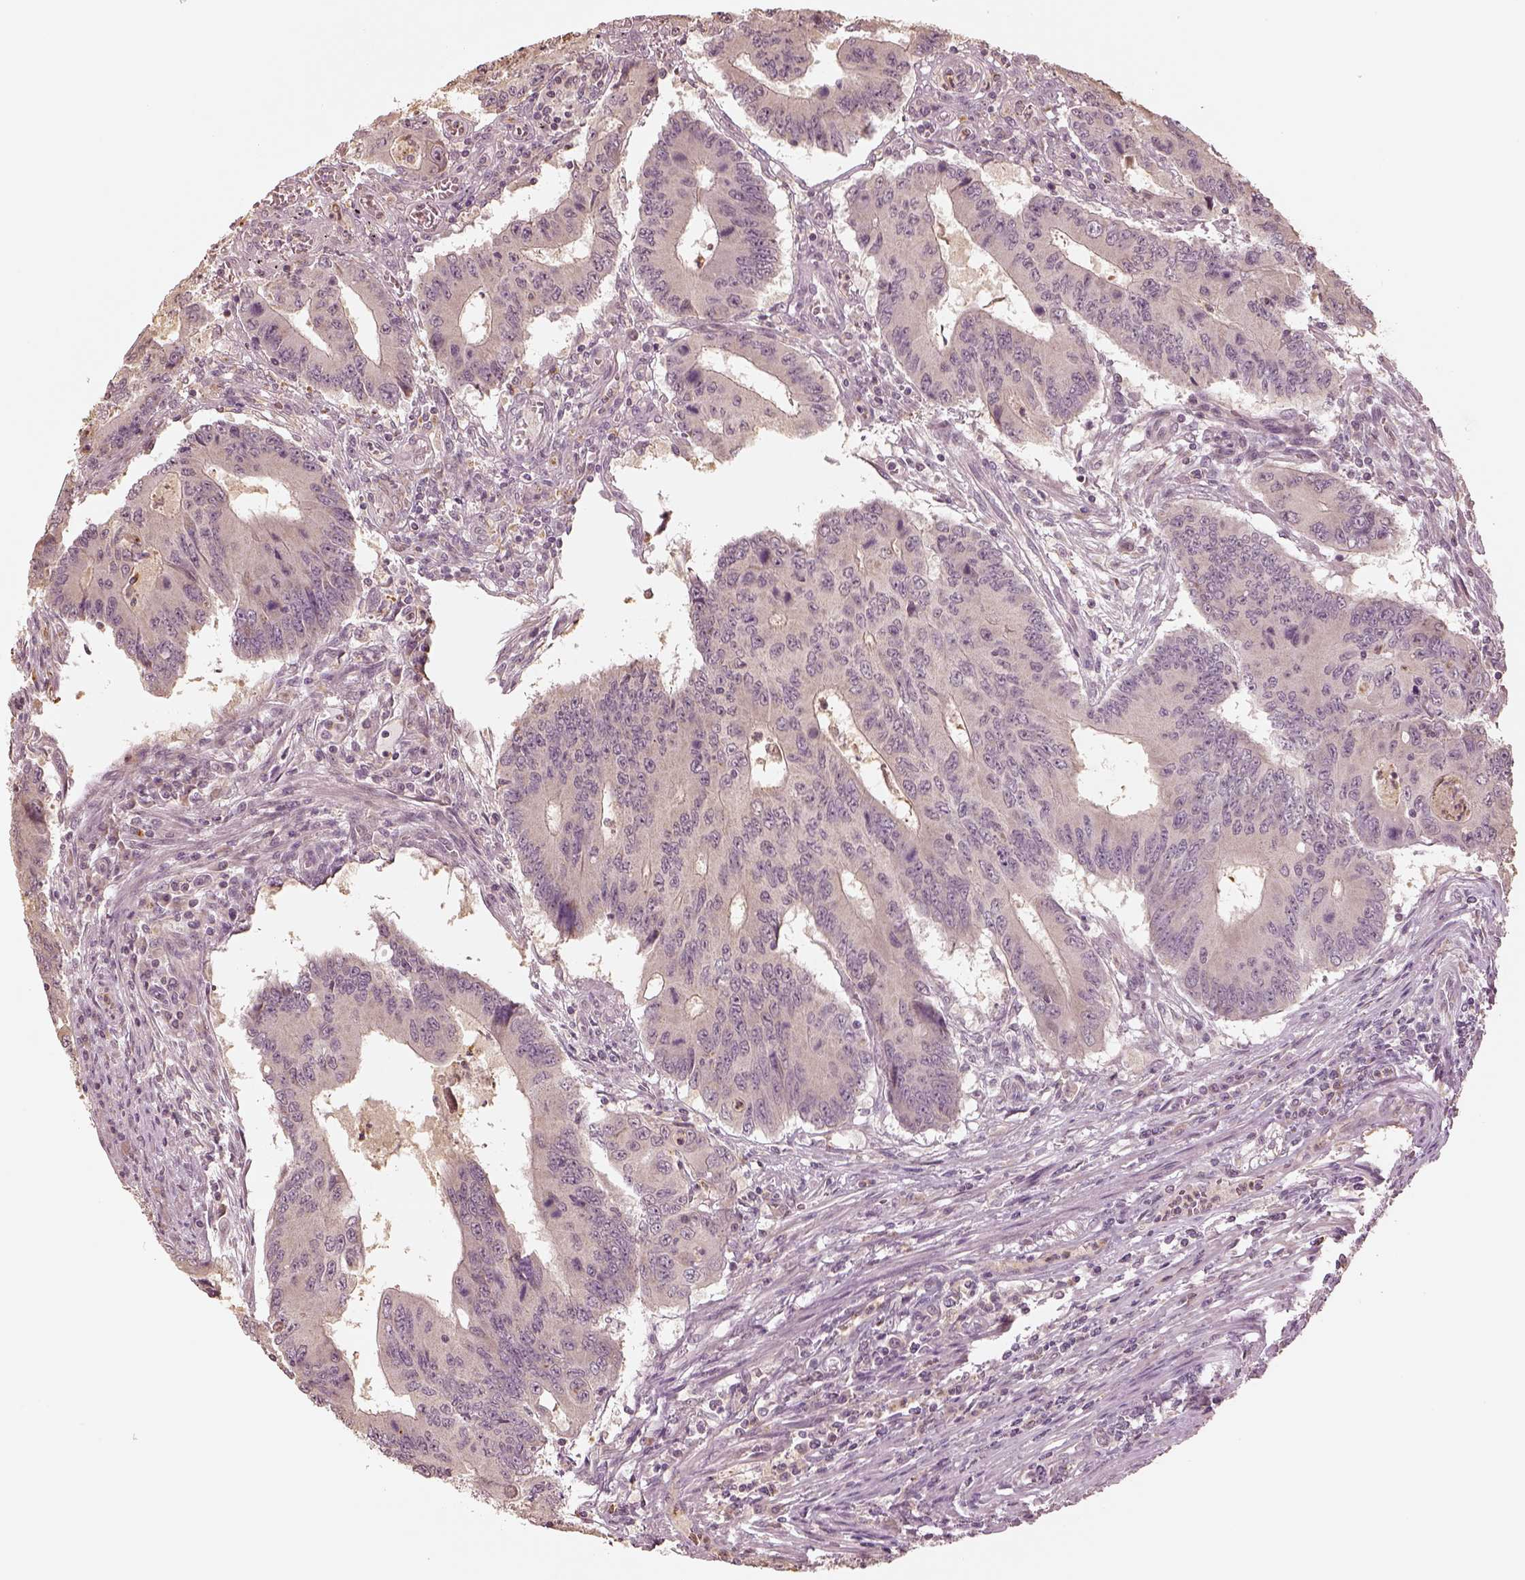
{"staining": {"intensity": "negative", "quantity": "none", "location": "none"}, "tissue": "colorectal cancer", "cell_type": "Tumor cells", "image_type": "cancer", "snomed": [{"axis": "morphology", "description": "Adenocarcinoma, NOS"}, {"axis": "topography", "description": "Colon"}], "caption": "A histopathology image of colorectal cancer stained for a protein reveals no brown staining in tumor cells.", "gene": "CRB1", "patient": {"sex": "male", "age": 53}}